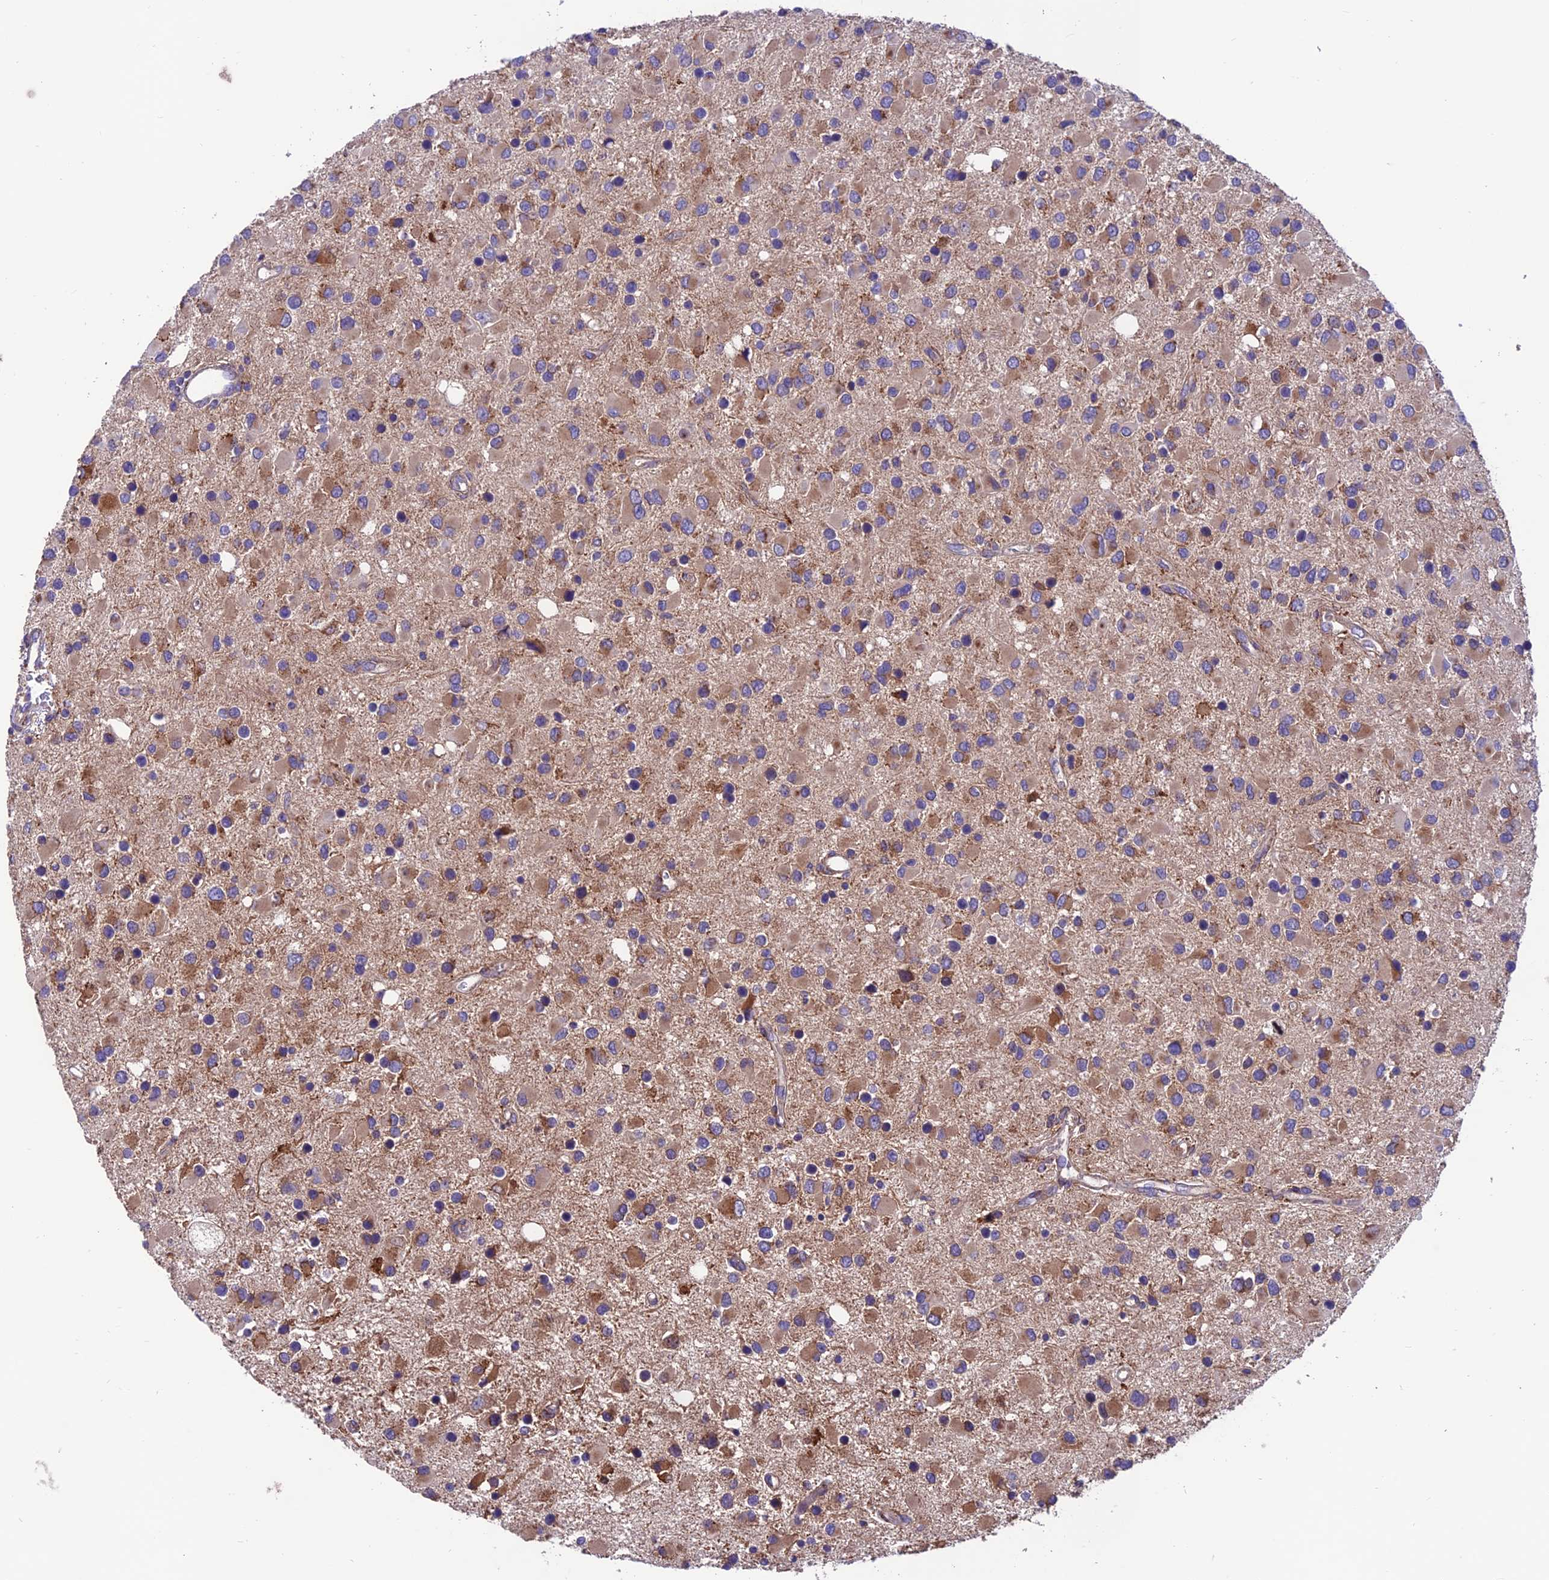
{"staining": {"intensity": "weak", "quantity": "25%-75%", "location": "cytoplasmic/membranous"}, "tissue": "glioma", "cell_type": "Tumor cells", "image_type": "cancer", "snomed": [{"axis": "morphology", "description": "Glioma, malignant, High grade"}, {"axis": "topography", "description": "Brain"}], "caption": "The histopathology image shows immunohistochemical staining of malignant glioma (high-grade). There is weak cytoplasmic/membranous staining is present in approximately 25%-75% of tumor cells. The protein of interest is stained brown, and the nuclei are stained in blue (DAB (3,3'-diaminobenzidine) IHC with brightfield microscopy, high magnification).", "gene": "VPS16", "patient": {"sex": "male", "age": 53}}